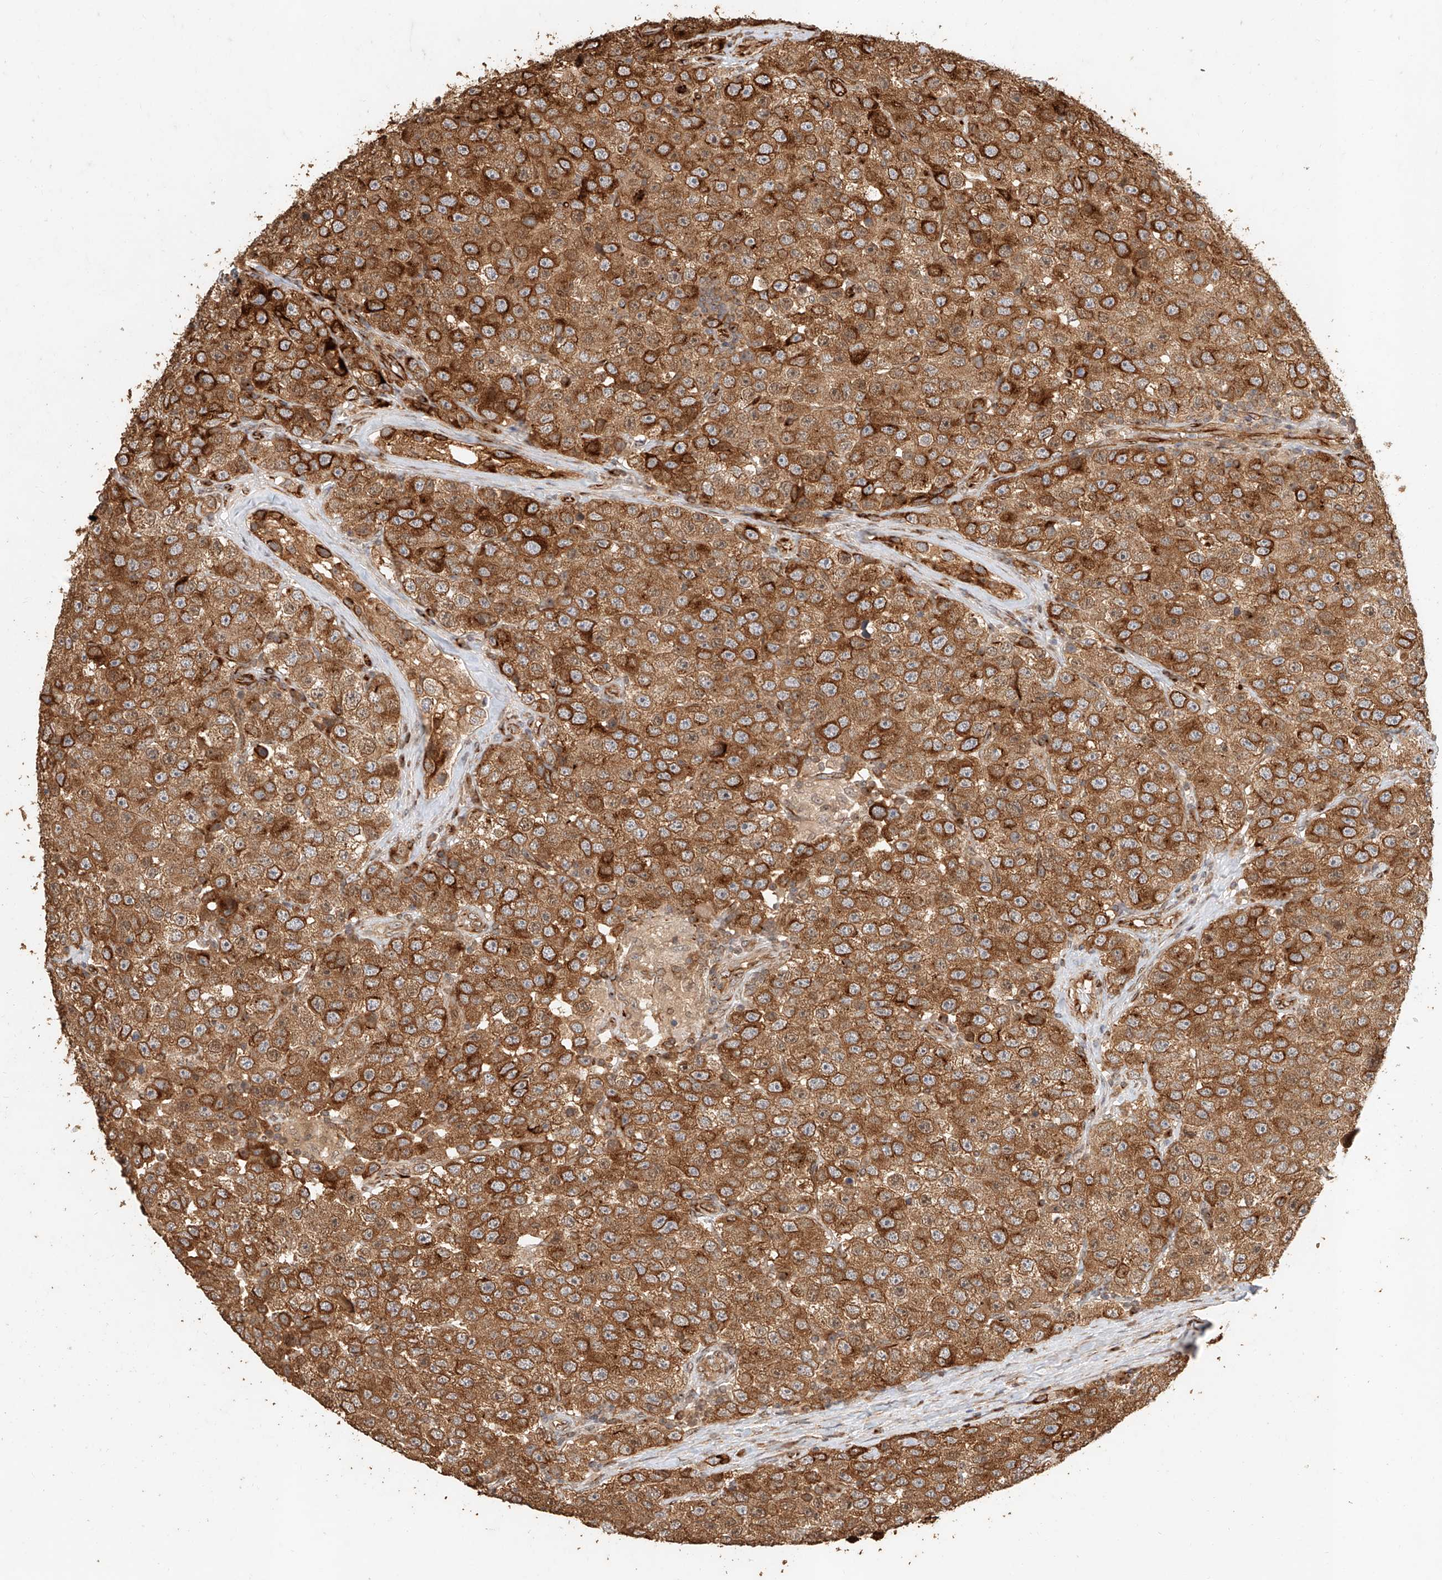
{"staining": {"intensity": "strong", "quantity": ">75%", "location": "cytoplasmic/membranous"}, "tissue": "testis cancer", "cell_type": "Tumor cells", "image_type": "cancer", "snomed": [{"axis": "morphology", "description": "Seminoma, NOS"}, {"axis": "topography", "description": "Testis"}], "caption": "Testis cancer (seminoma) stained with immunohistochemistry (IHC) exhibits strong cytoplasmic/membranous expression in about >75% of tumor cells. The staining is performed using DAB brown chromogen to label protein expression. The nuclei are counter-stained blue using hematoxylin.", "gene": "NAP1L1", "patient": {"sex": "male", "age": 28}}